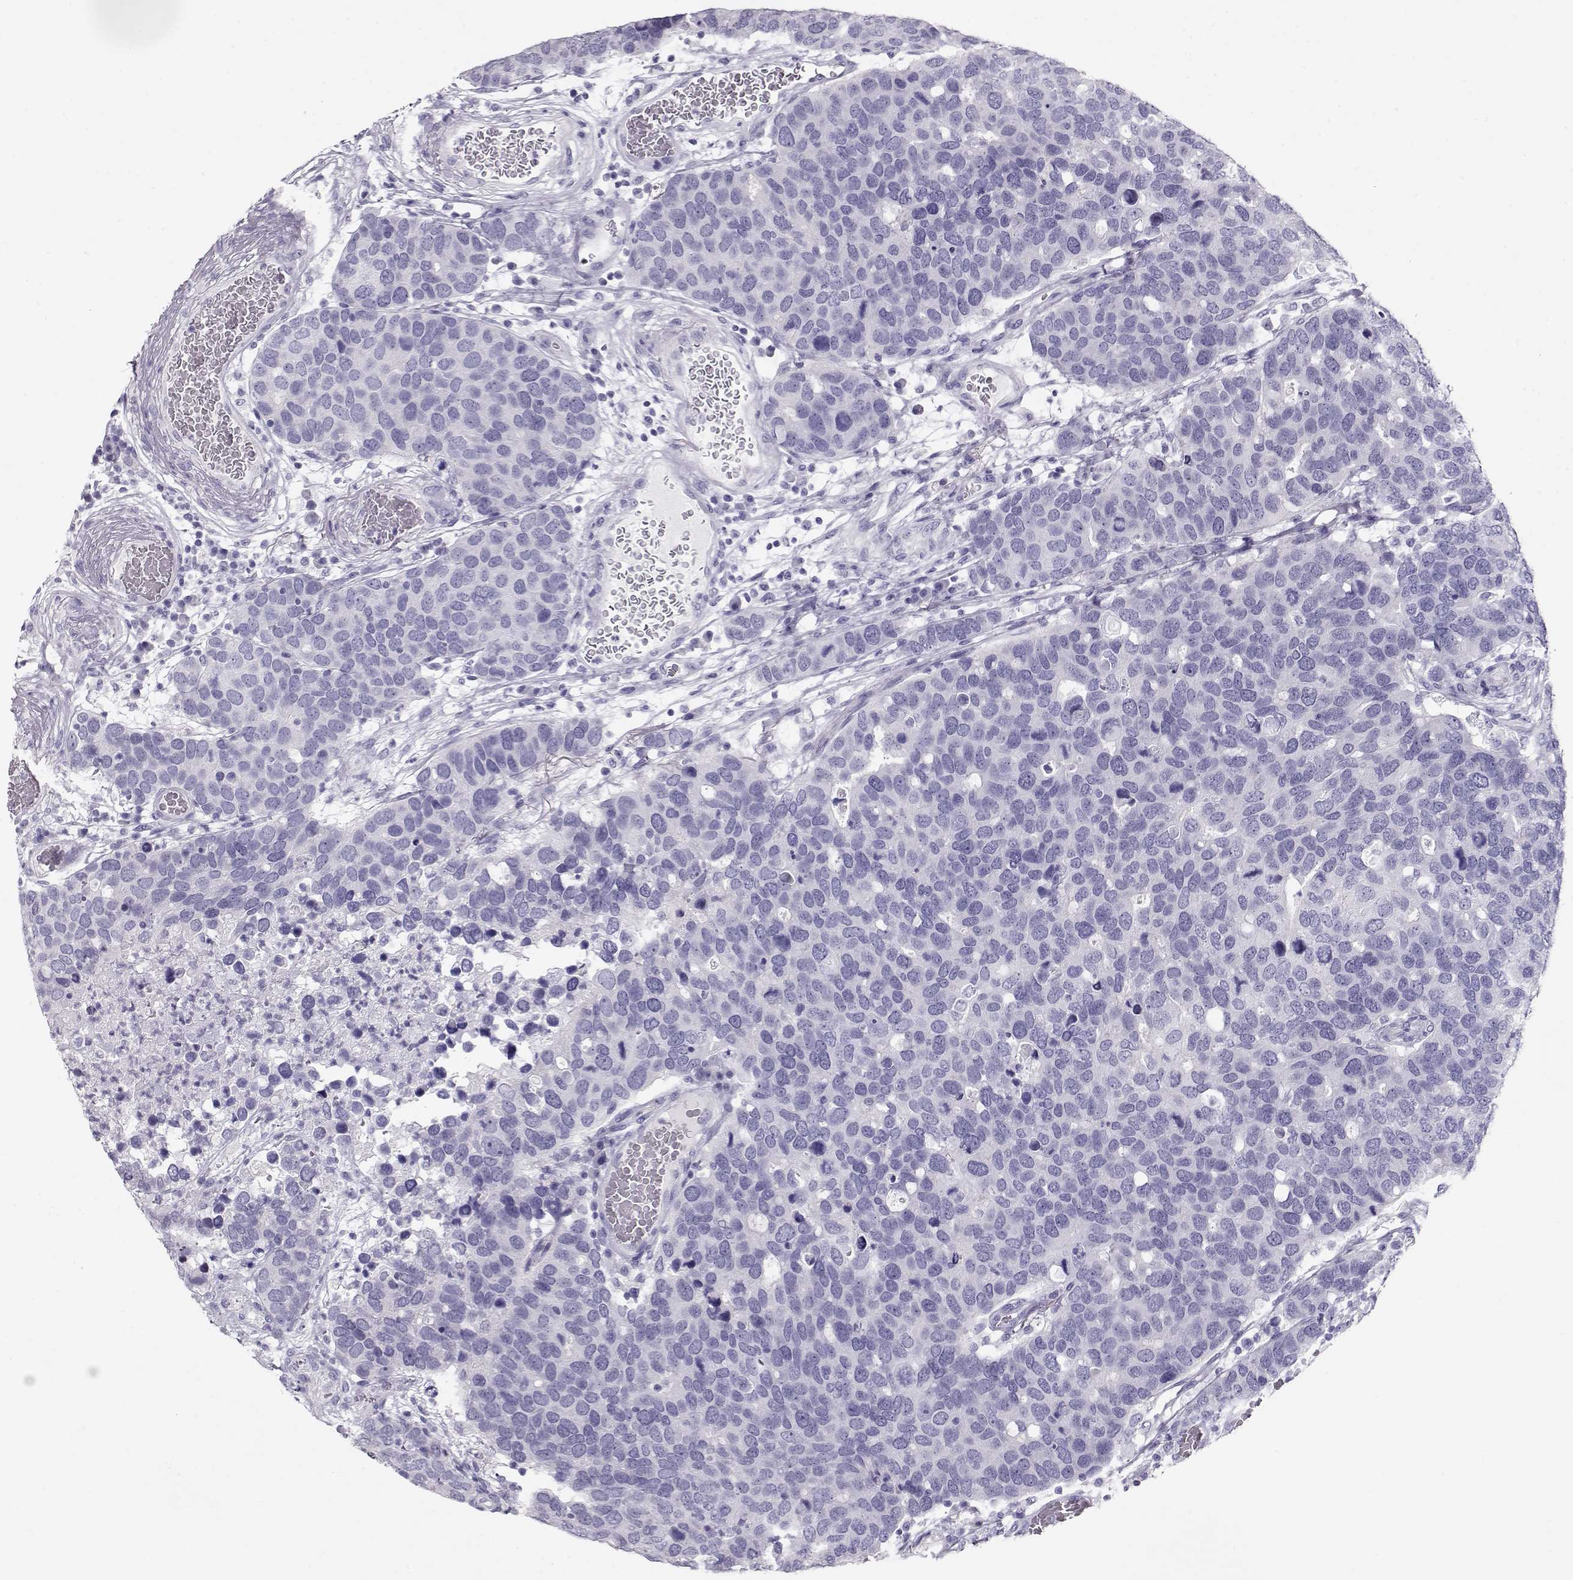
{"staining": {"intensity": "negative", "quantity": "none", "location": "none"}, "tissue": "breast cancer", "cell_type": "Tumor cells", "image_type": "cancer", "snomed": [{"axis": "morphology", "description": "Duct carcinoma"}, {"axis": "topography", "description": "Breast"}], "caption": "An immunohistochemistry (IHC) micrograph of breast cancer is shown. There is no staining in tumor cells of breast cancer.", "gene": "ACTN2", "patient": {"sex": "female", "age": 83}}